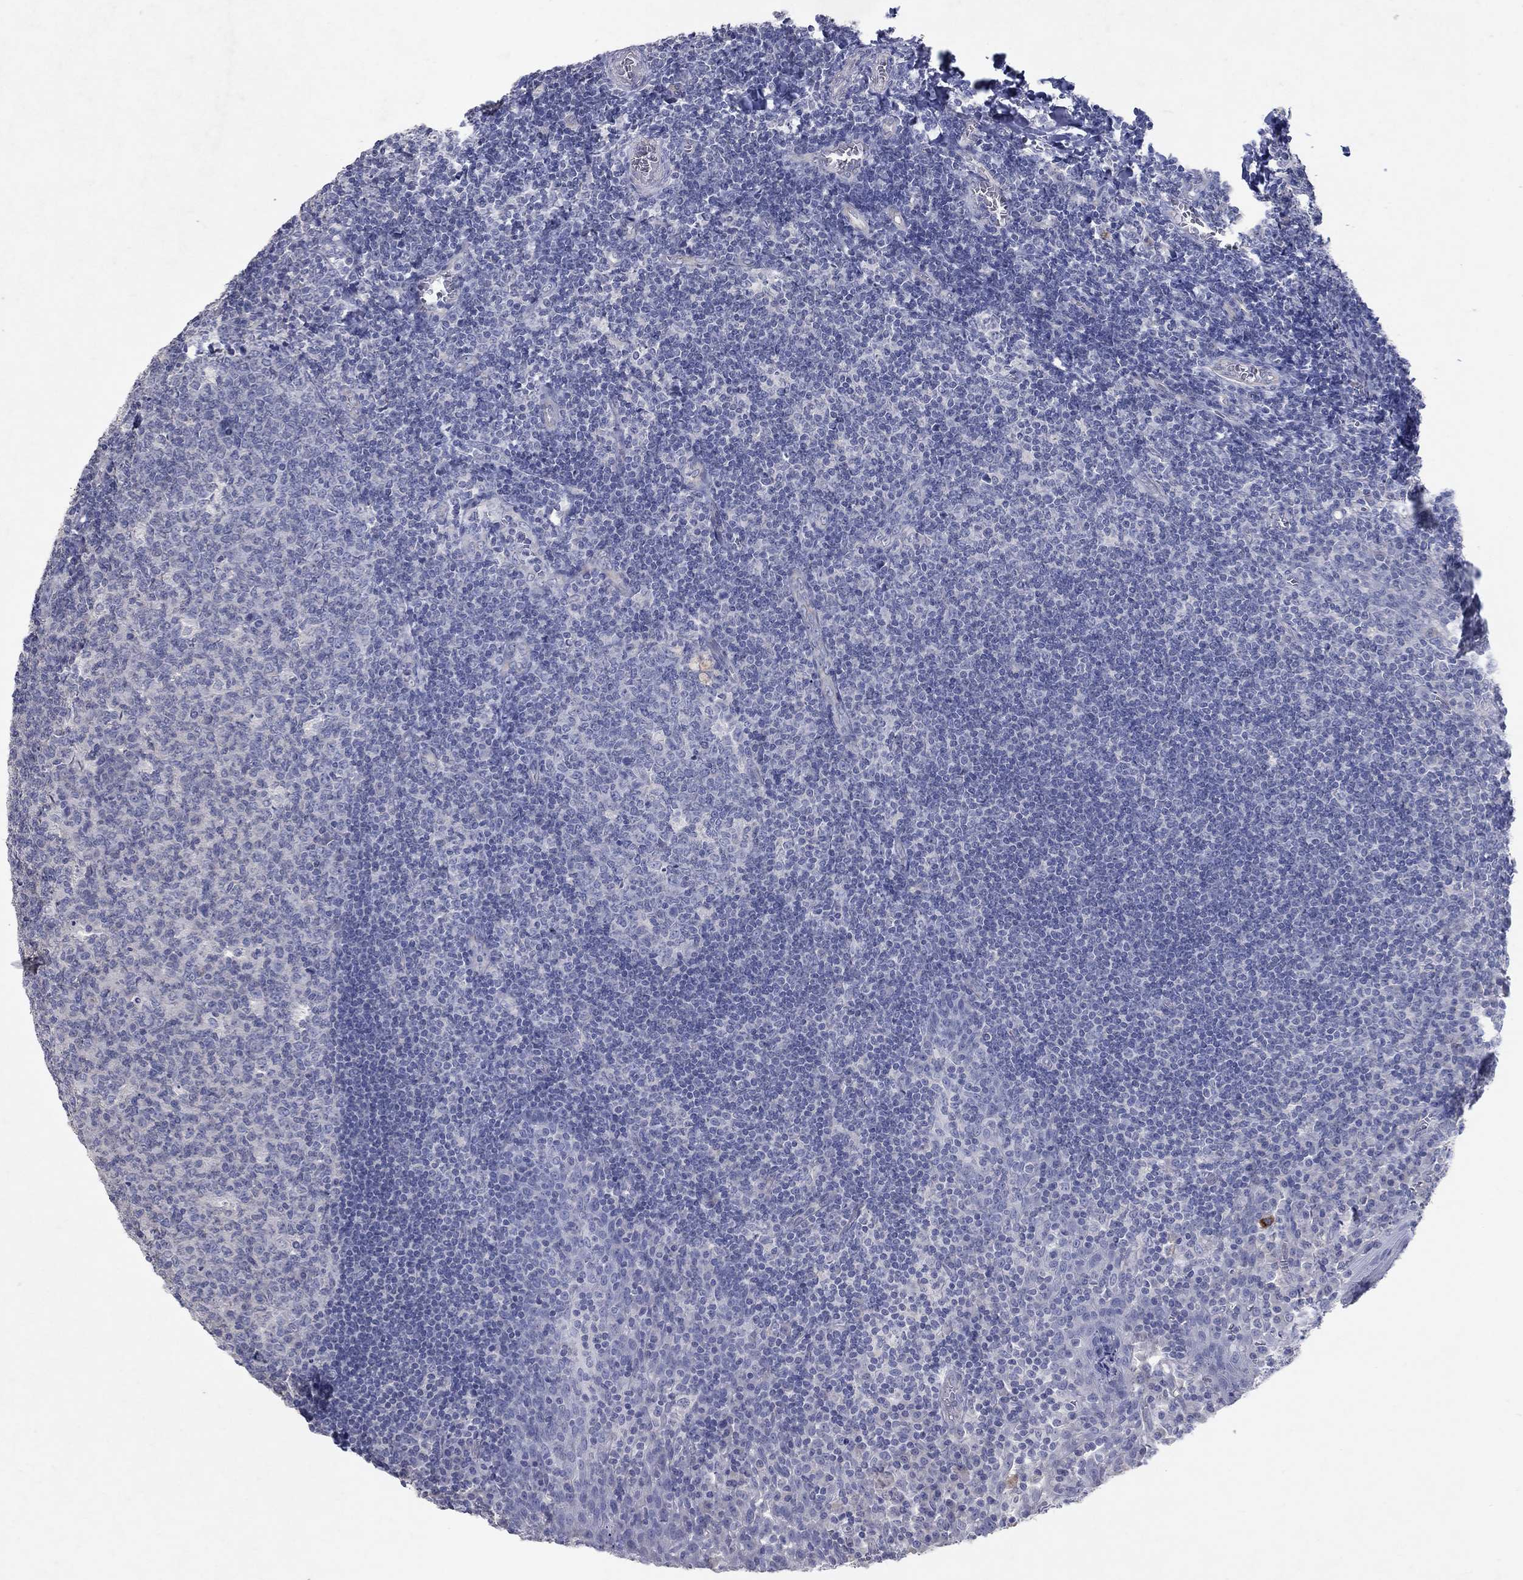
{"staining": {"intensity": "negative", "quantity": "none", "location": "none"}, "tissue": "tonsil", "cell_type": "Germinal center cells", "image_type": "normal", "snomed": [{"axis": "morphology", "description": "Normal tissue, NOS"}, {"axis": "topography", "description": "Tonsil"}], "caption": "Germinal center cells are negative for brown protein staining in normal tonsil. (Stains: DAB (3,3'-diaminobenzidine) IHC with hematoxylin counter stain, Microscopy: brightfield microscopy at high magnification).", "gene": "KRT40", "patient": {"sex": "female", "age": 13}}